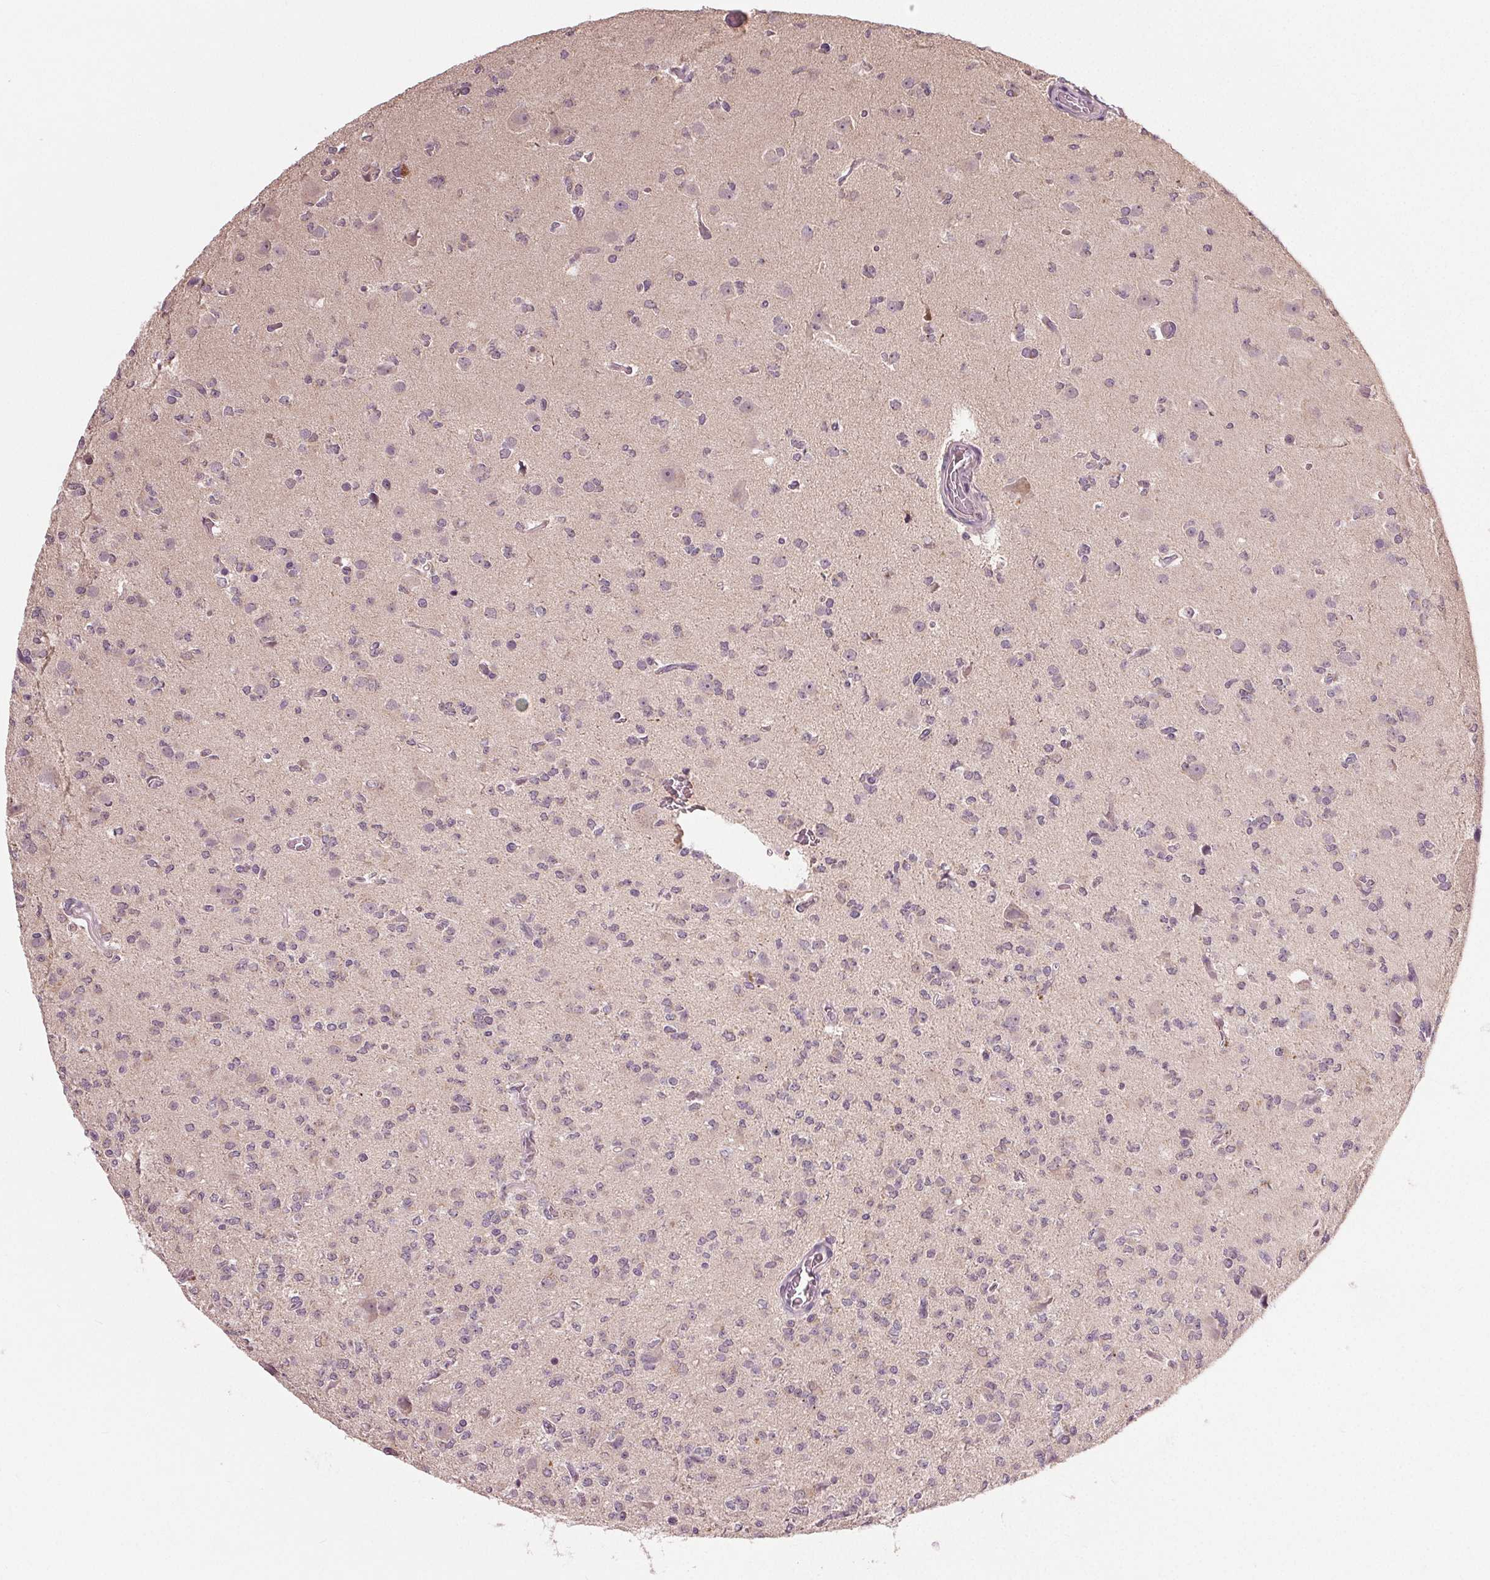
{"staining": {"intensity": "negative", "quantity": "none", "location": "none"}, "tissue": "glioma", "cell_type": "Tumor cells", "image_type": "cancer", "snomed": [{"axis": "morphology", "description": "Glioma, malignant, Low grade"}, {"axis": "topography", "description": "Brain"}], "caption": "Immunohistochemical staining of glioma demonstrates no significant expression in tumor cells.", "gene": "ZNF605", "patient": {"sex": "male", "age": 27}}